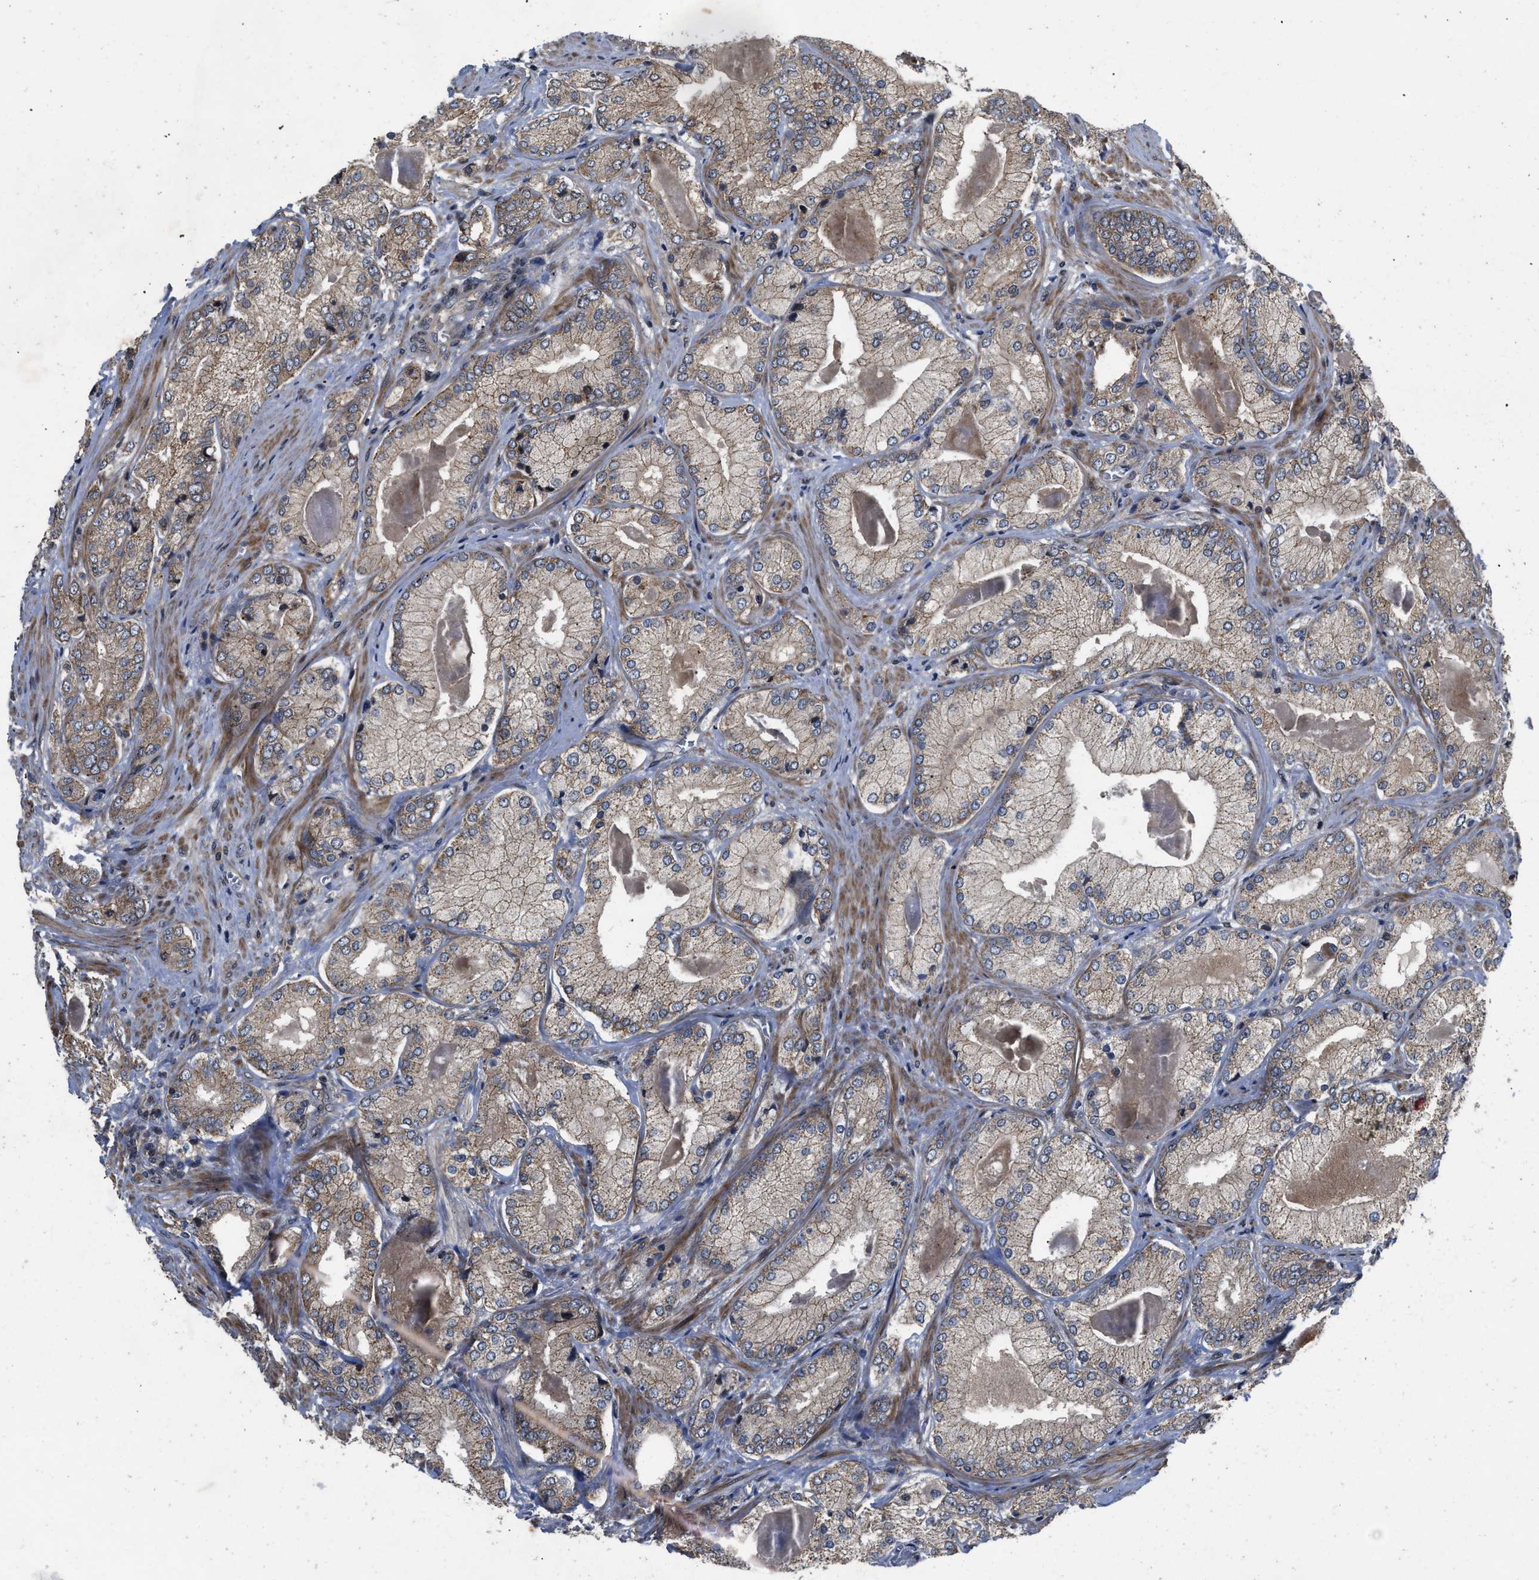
{"staining": {"intensity": "weak", "quantity": ">75%", "location": "cytoplasmic/membranous"}, "tissue": "prostate cancer", "cell_type": "Tumor cells", "image_type": "cancer", "snomed": [{"axis": "morphology", "description": "Adenocarcinoma, Low grade"}, {"axis": "topography", "description": "Prostate"}], "caption": "This is a photomicrograph of IHC staining of low-grade adenocarcinoma (prostate), which shows weak positivity in the cytoplasmic/membranous of tumor cells.", "gene": "PRDM14", "patient": {"sex": "male", "age": 65}}